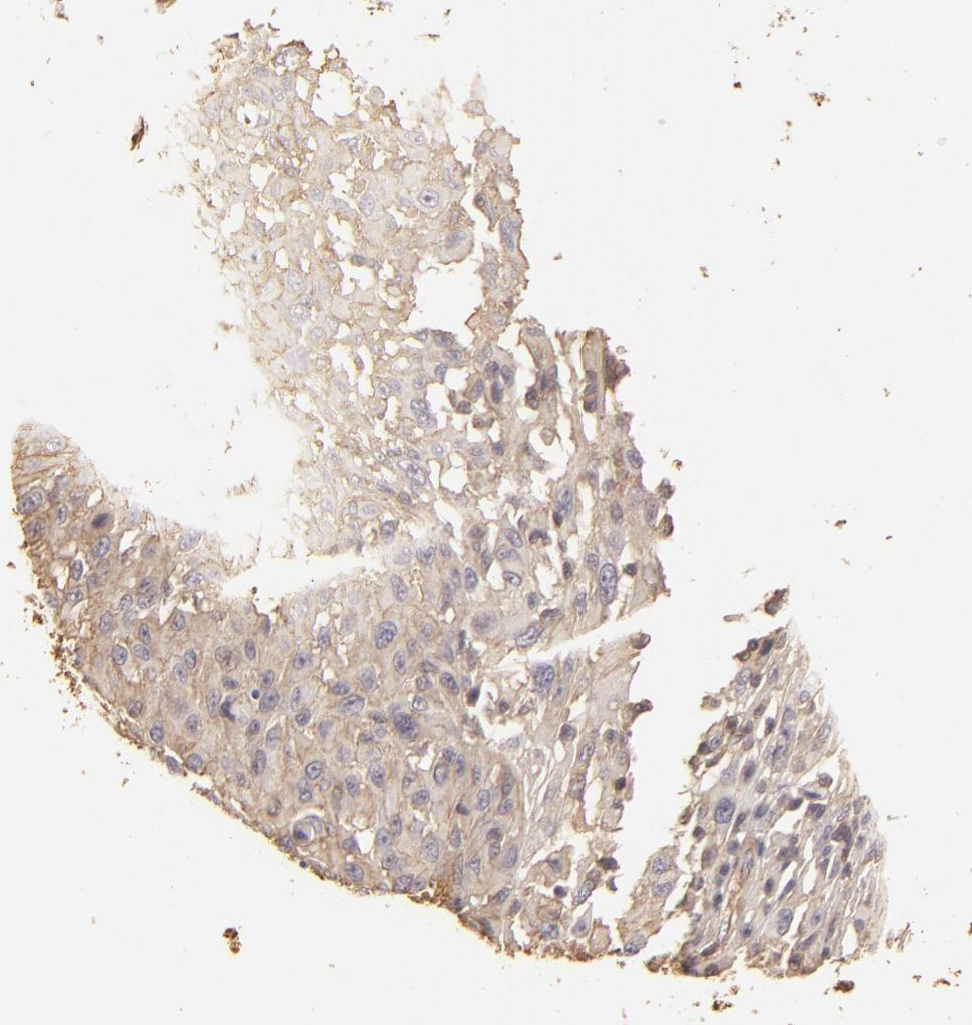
{"staining": {"intensity": "weak", "quantity": ">75%", "location": "cytoplasmic/membranous"}, "tissue": "melanoma", "cell_type": "Tumor cells", "image_type": "cancer", "snomed": [{"axis": "morphology", "description": "Malignant melanoma, NOS"}, {"axis": "topography", "description": "Skin"}], "caption": "DAB (3,3'-diaminobenzidine) immunohistochemical staining of human malignant melanoma reveals weak cytoplasmic/membranous protein staining in approximately >75% of tumor cells.", "gene": "HSPB6", "patient": {"sex": "female", "age": 77}}